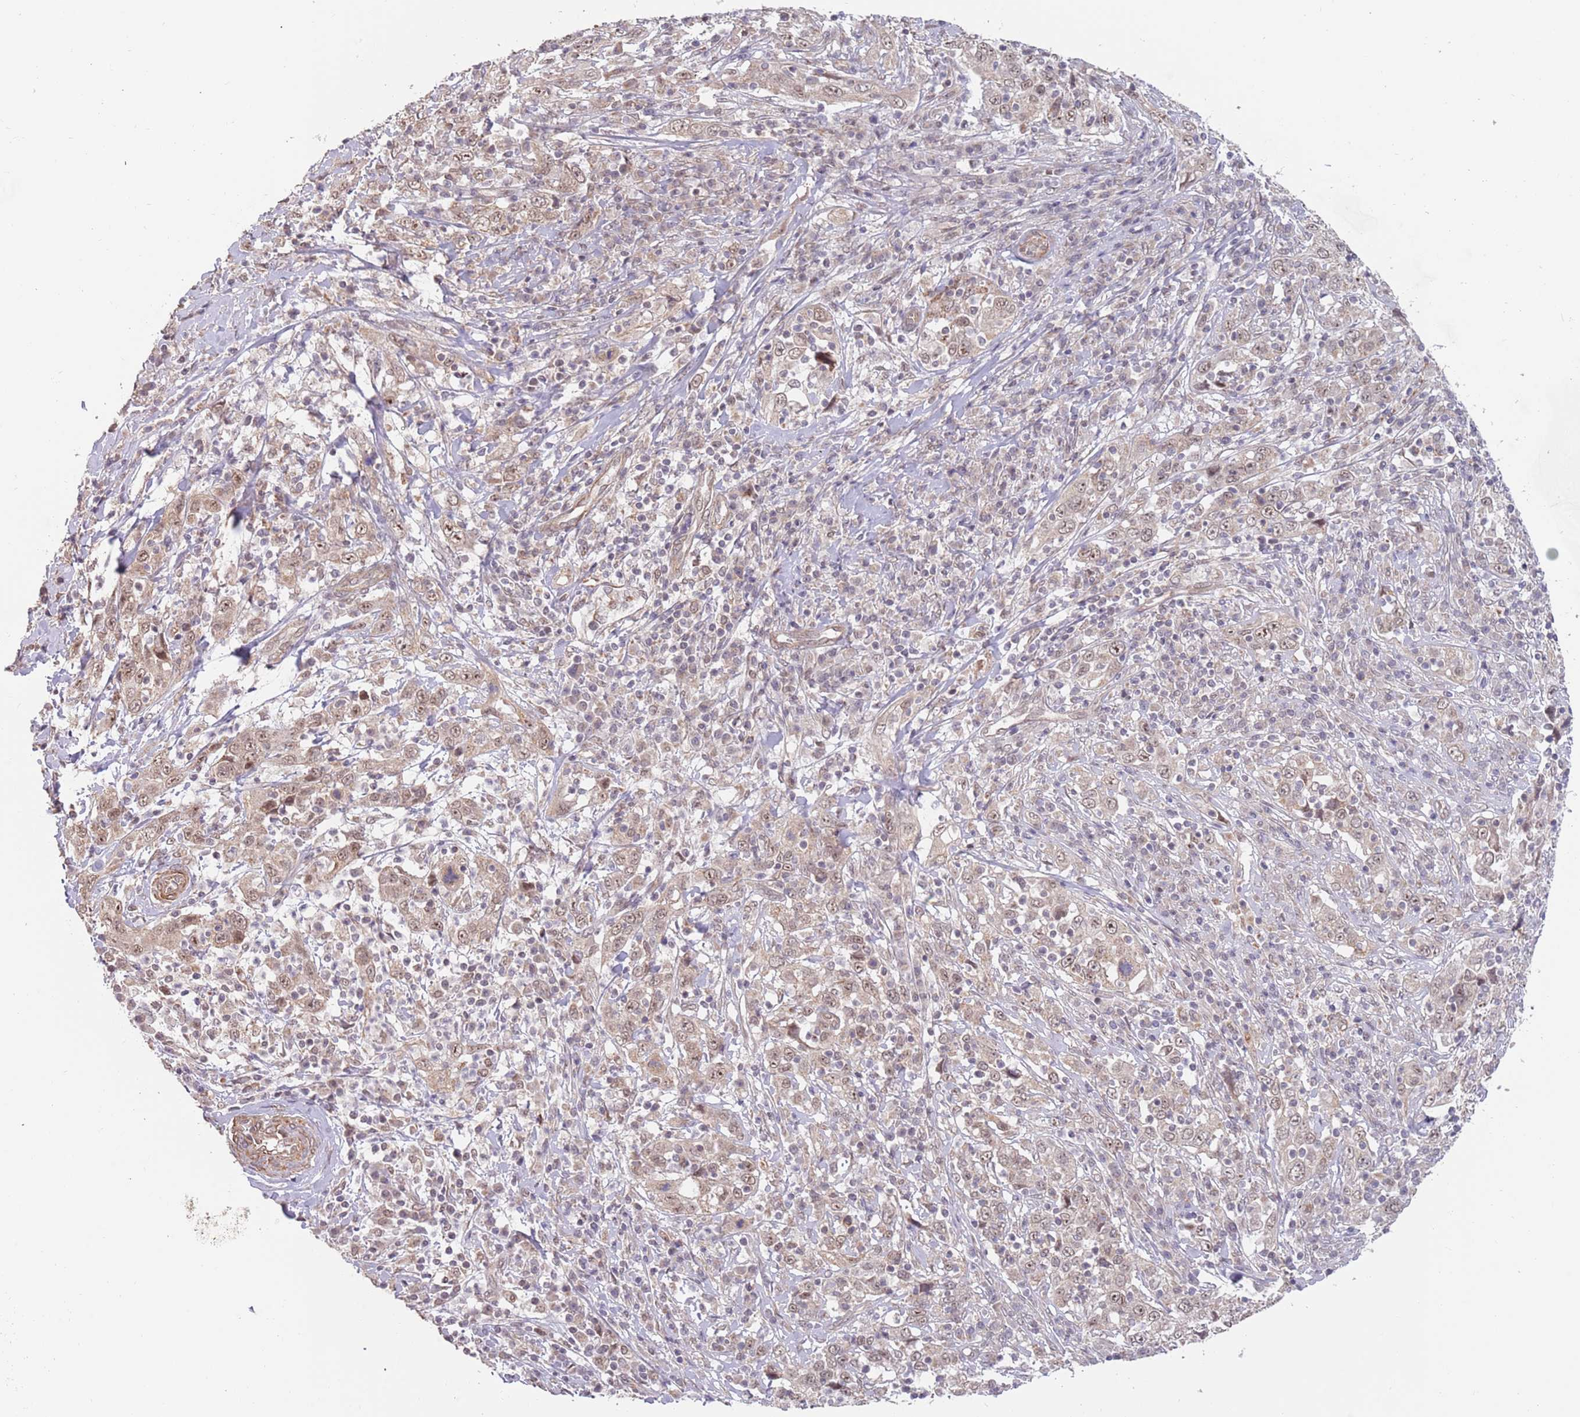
{"staining": {"intensity": "weak", "quantity": ">75%", "location": "cytoplasmic/membranous,nuclear"}, "tissue": "cervical cancer", "cell_type": "Tumor cells", "image_type": "cancer", "snomed": [{"axis": "morphology", "description": "Squamous cell carcinoma, NOS"}, {"axis": "topography", "description": "Cervix"}], "caption": "This photomicrograph displays immunohistochemistry staining of human squamous cell carcinoma (cervical), with low weak cytoplasmic/membranous and nuclear expression in about >75% of tumor cells.", "gene": "UQCC3", "patient": {"sex": "female", "age": 46}}